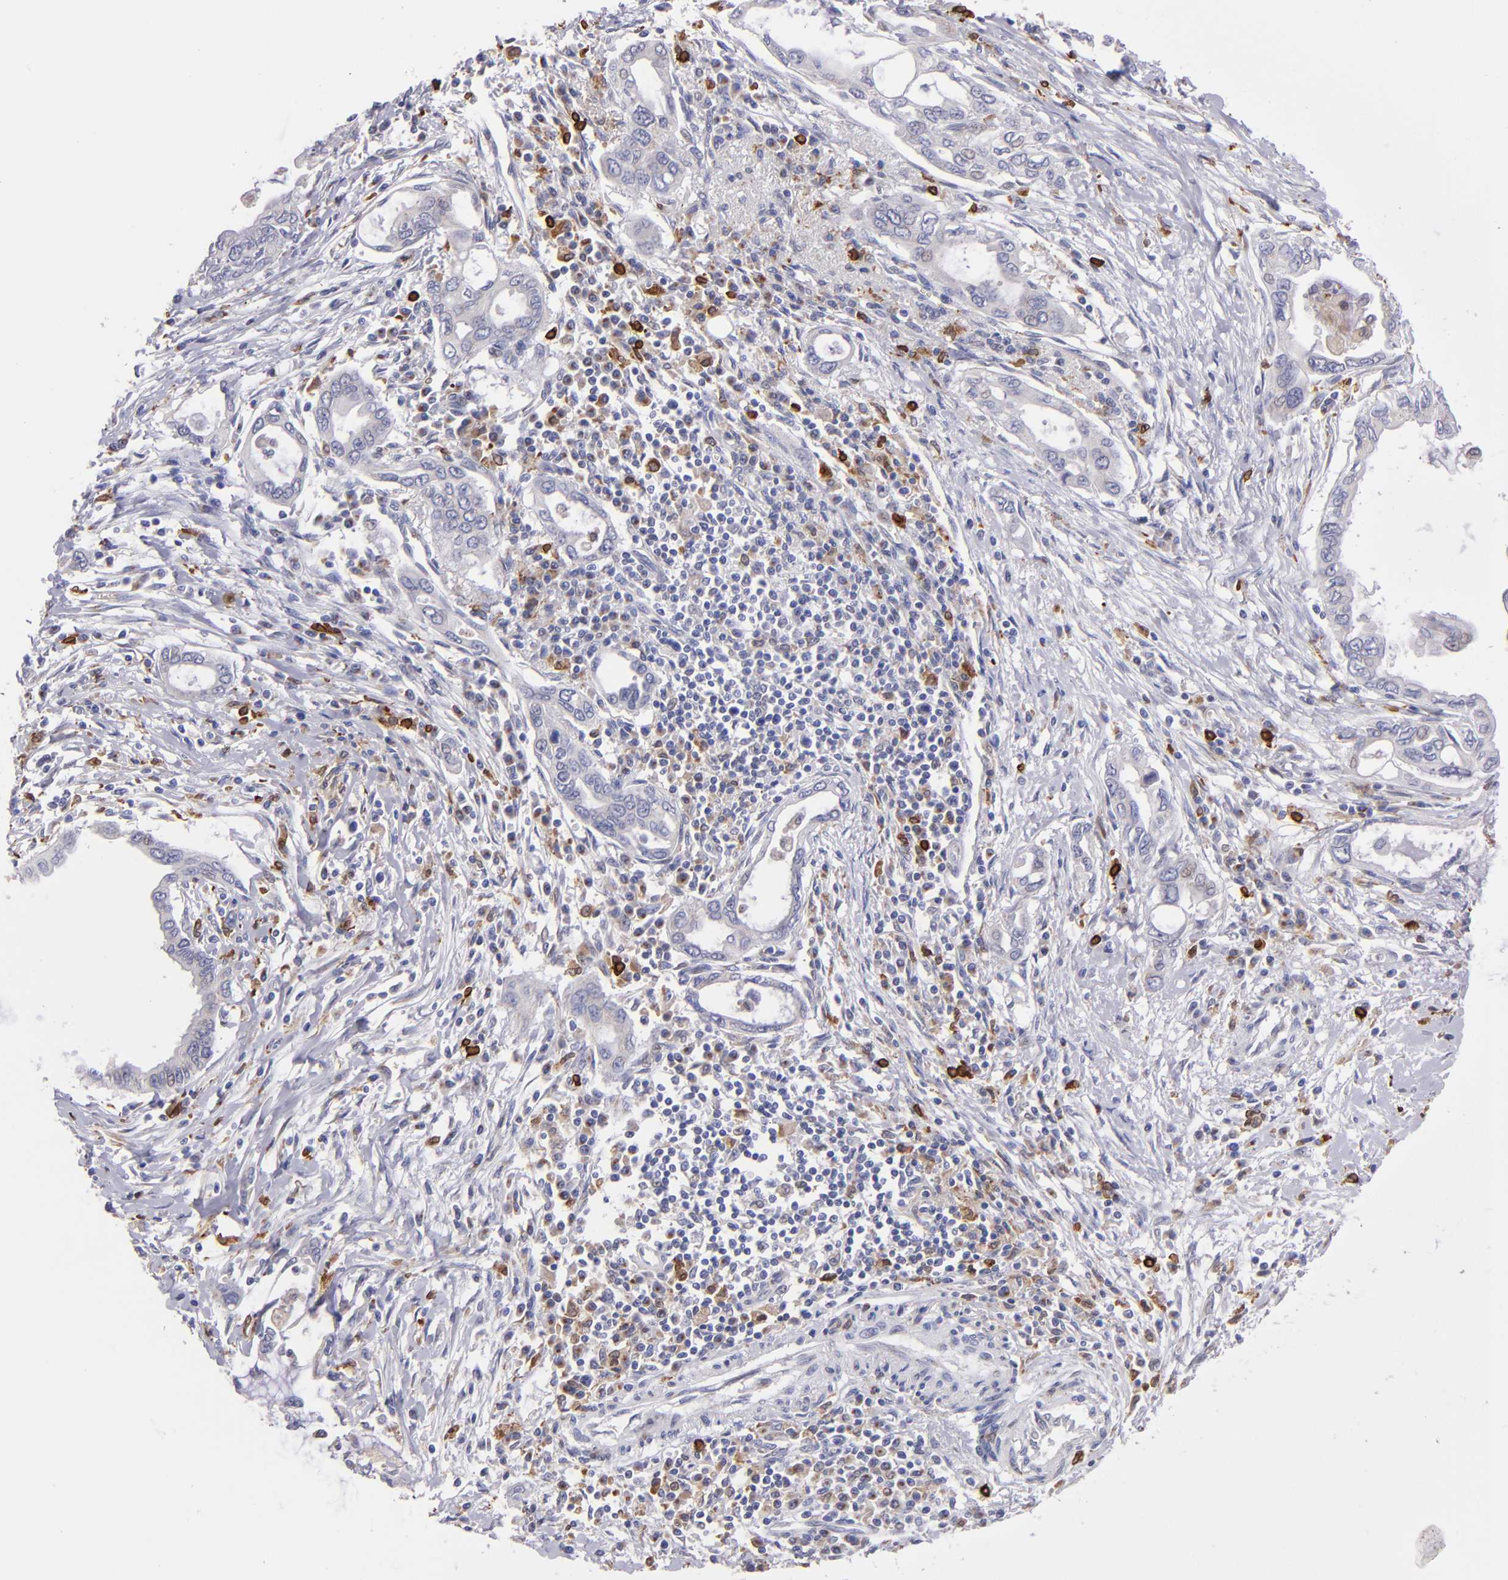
{"staining": {"intensity": "negative", "quantity": "none", "location": "none"}, "tissue": "pancreatic cancer", "cell_type": "Tumor cells", "image_type": "cancer", "snomed": [{"axis": "morphology", "description": "Adenocarcinoma, NOS"}, {"axis": "topography", "description": "Pancreas"}], "caption": "Tumor cells show no significant protein positivity in pancreatic adenocarcinoma. Nuclei are stained in blue.", "gene": "PTGS1", "patient": {"sex": "female", "age": 57}}